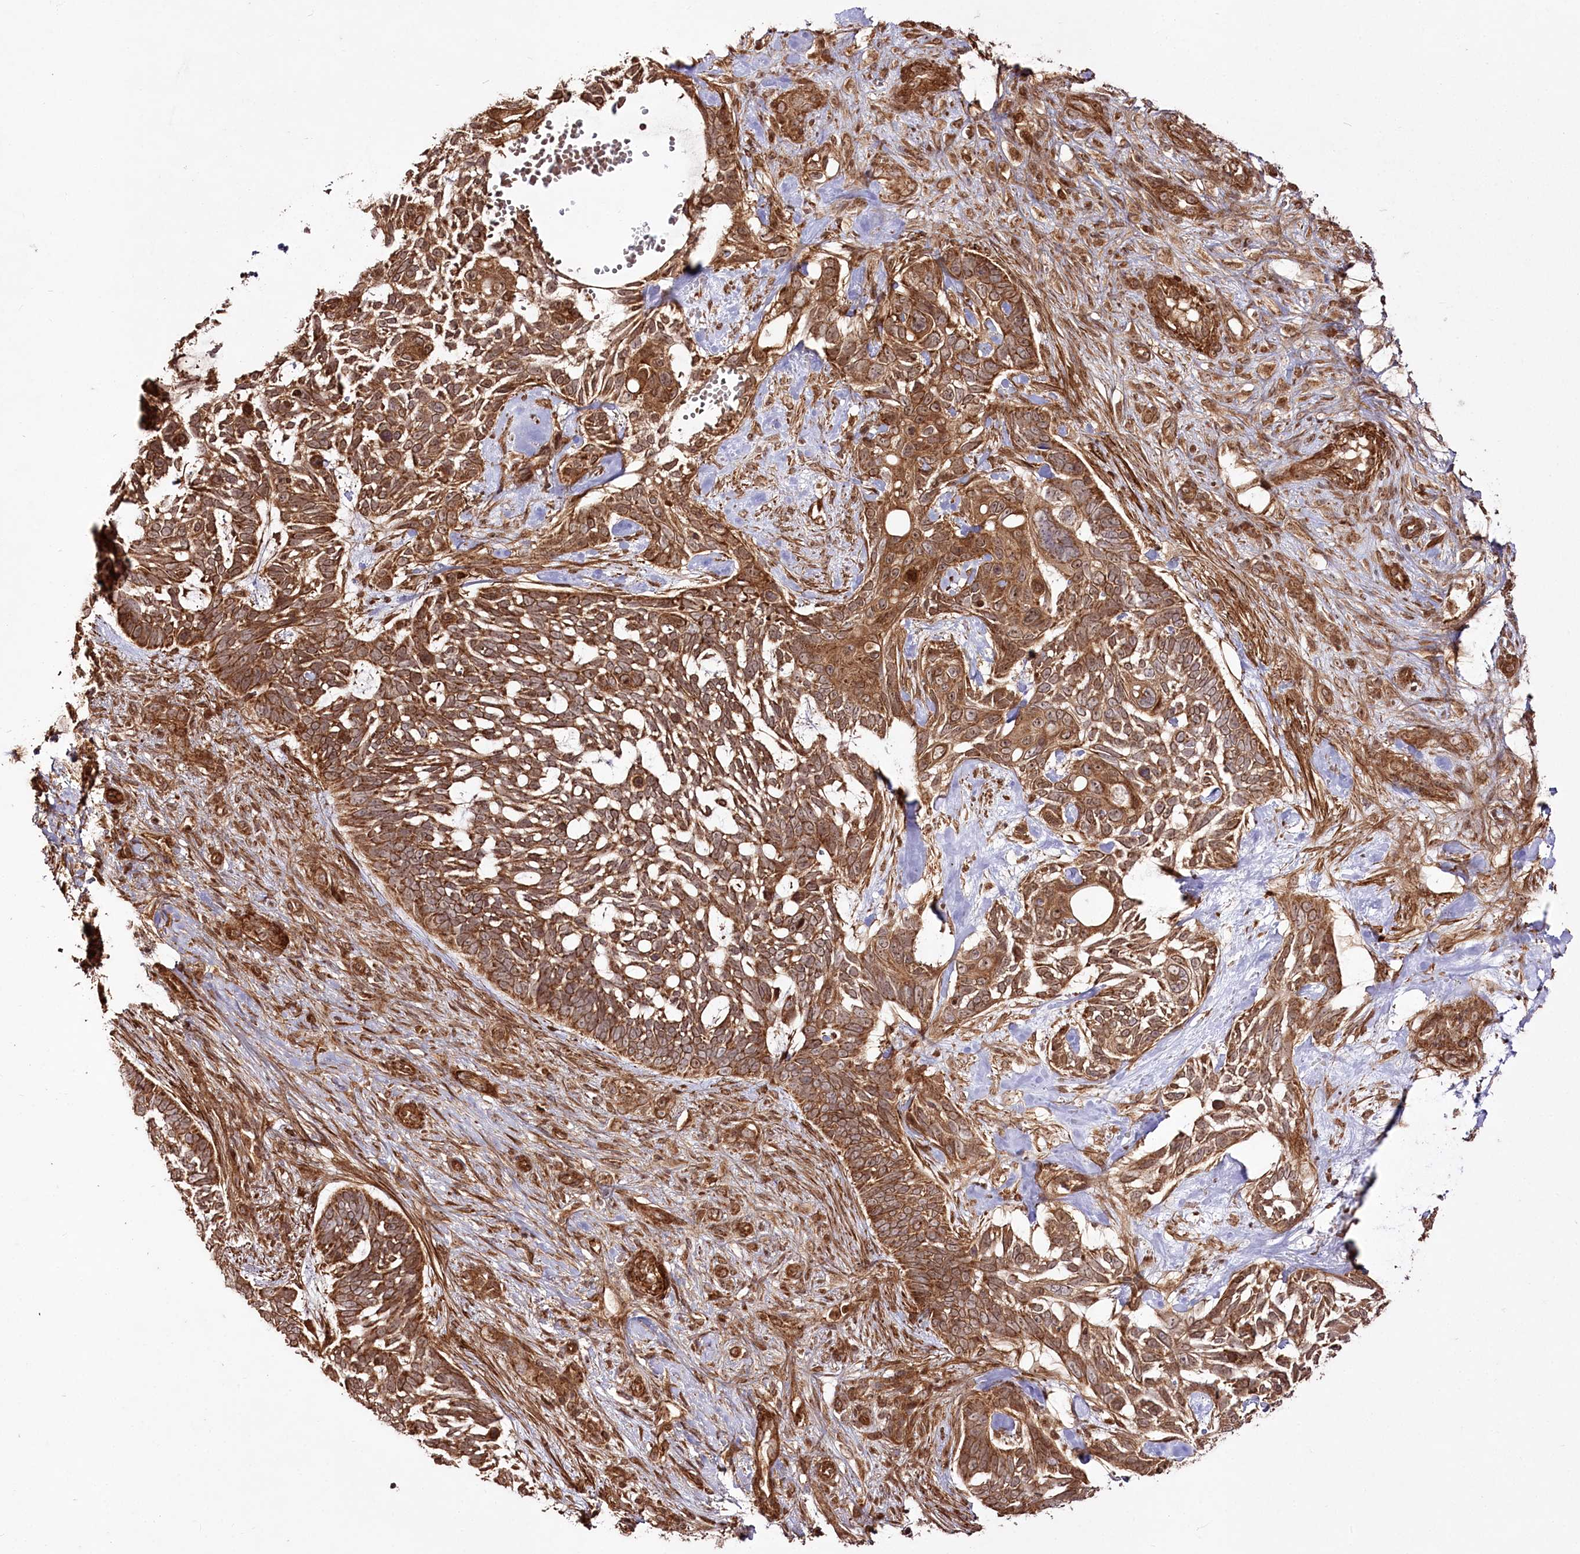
{"staining": {"intensity": "moderate", "quantity": ">75%", "location": "cytoplasmic/membranous"}, "tissue": "skin cancer", "cell_type": "Tumor cells", "image_type": "cancer", "snomed": [{"axis": "morphology", "description": "Basal cell carcinoma"}, {"axis": "topography", "description": "Skin"}], "caption": "Tumor cells show medium levels of moderate cytoplasmic/membranous expression in approximately >75% of cells in human skin cancer (basal cell carcinoma). The protein is shown in brown color, while the nuclei are stained blue.", "gene": "REXO2", "patient": {"sex": "male", "age": 88}}